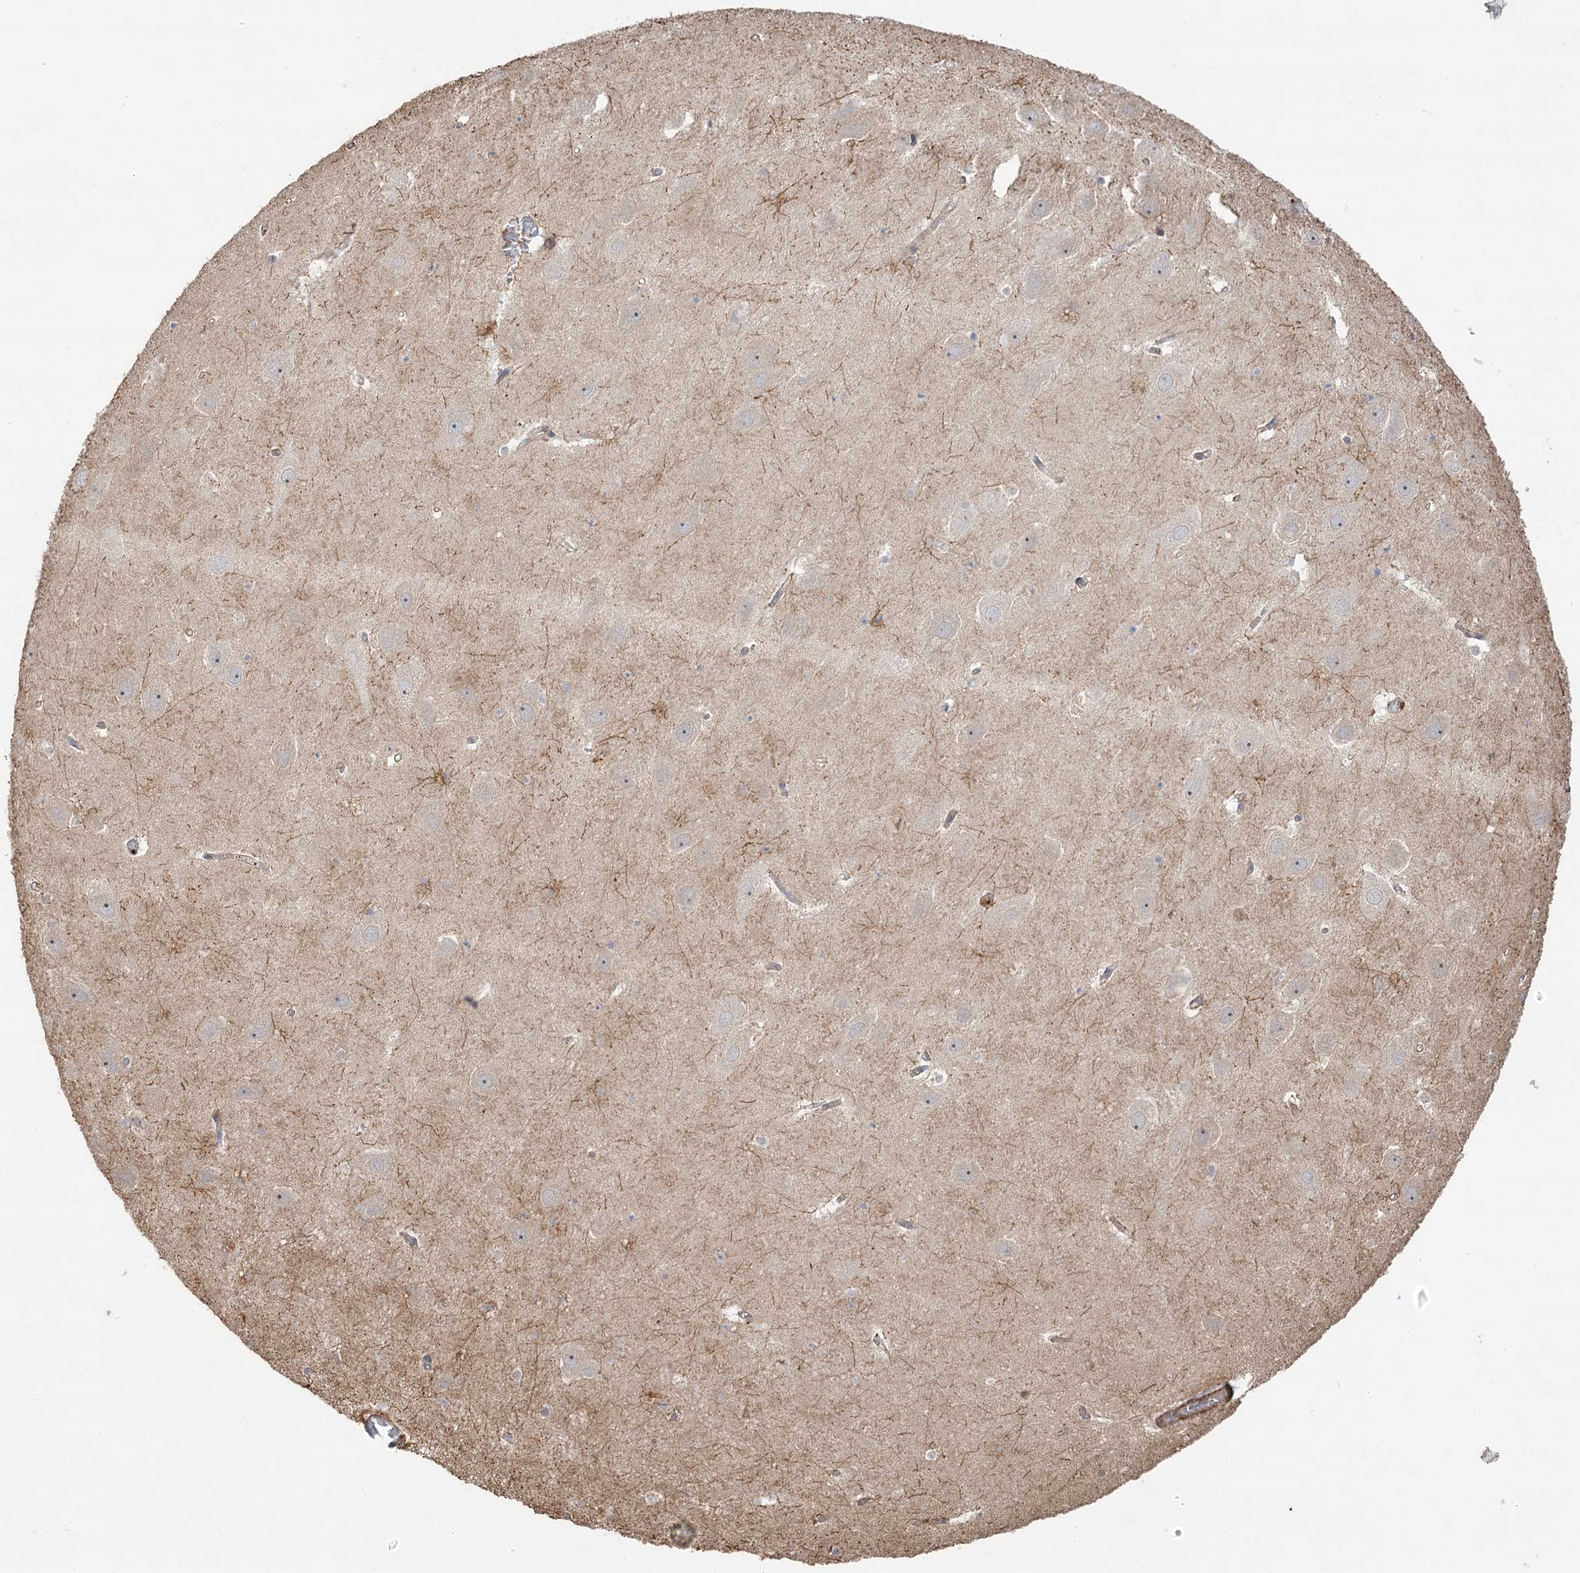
{"staining": {"intensity": "weak", "quantity": "<25%", "location": "cytoplasmic/membranous"}, "tissue": "hippocampus", "cell_type": "Glial cells", "image_type": "normal", "snomed": [{"axis": "morphology", "description": "Normal tissue, NOS"}, {"axis": "topography", "description": "Hippocampus"}], "caption": "High power microscopy image of an immunohistochemistry micrograph of benign hippocampus, revealing no significant positivity in glial cells.", "gene": "RNF24", "patient": {"sex": "female", "age": 52}}